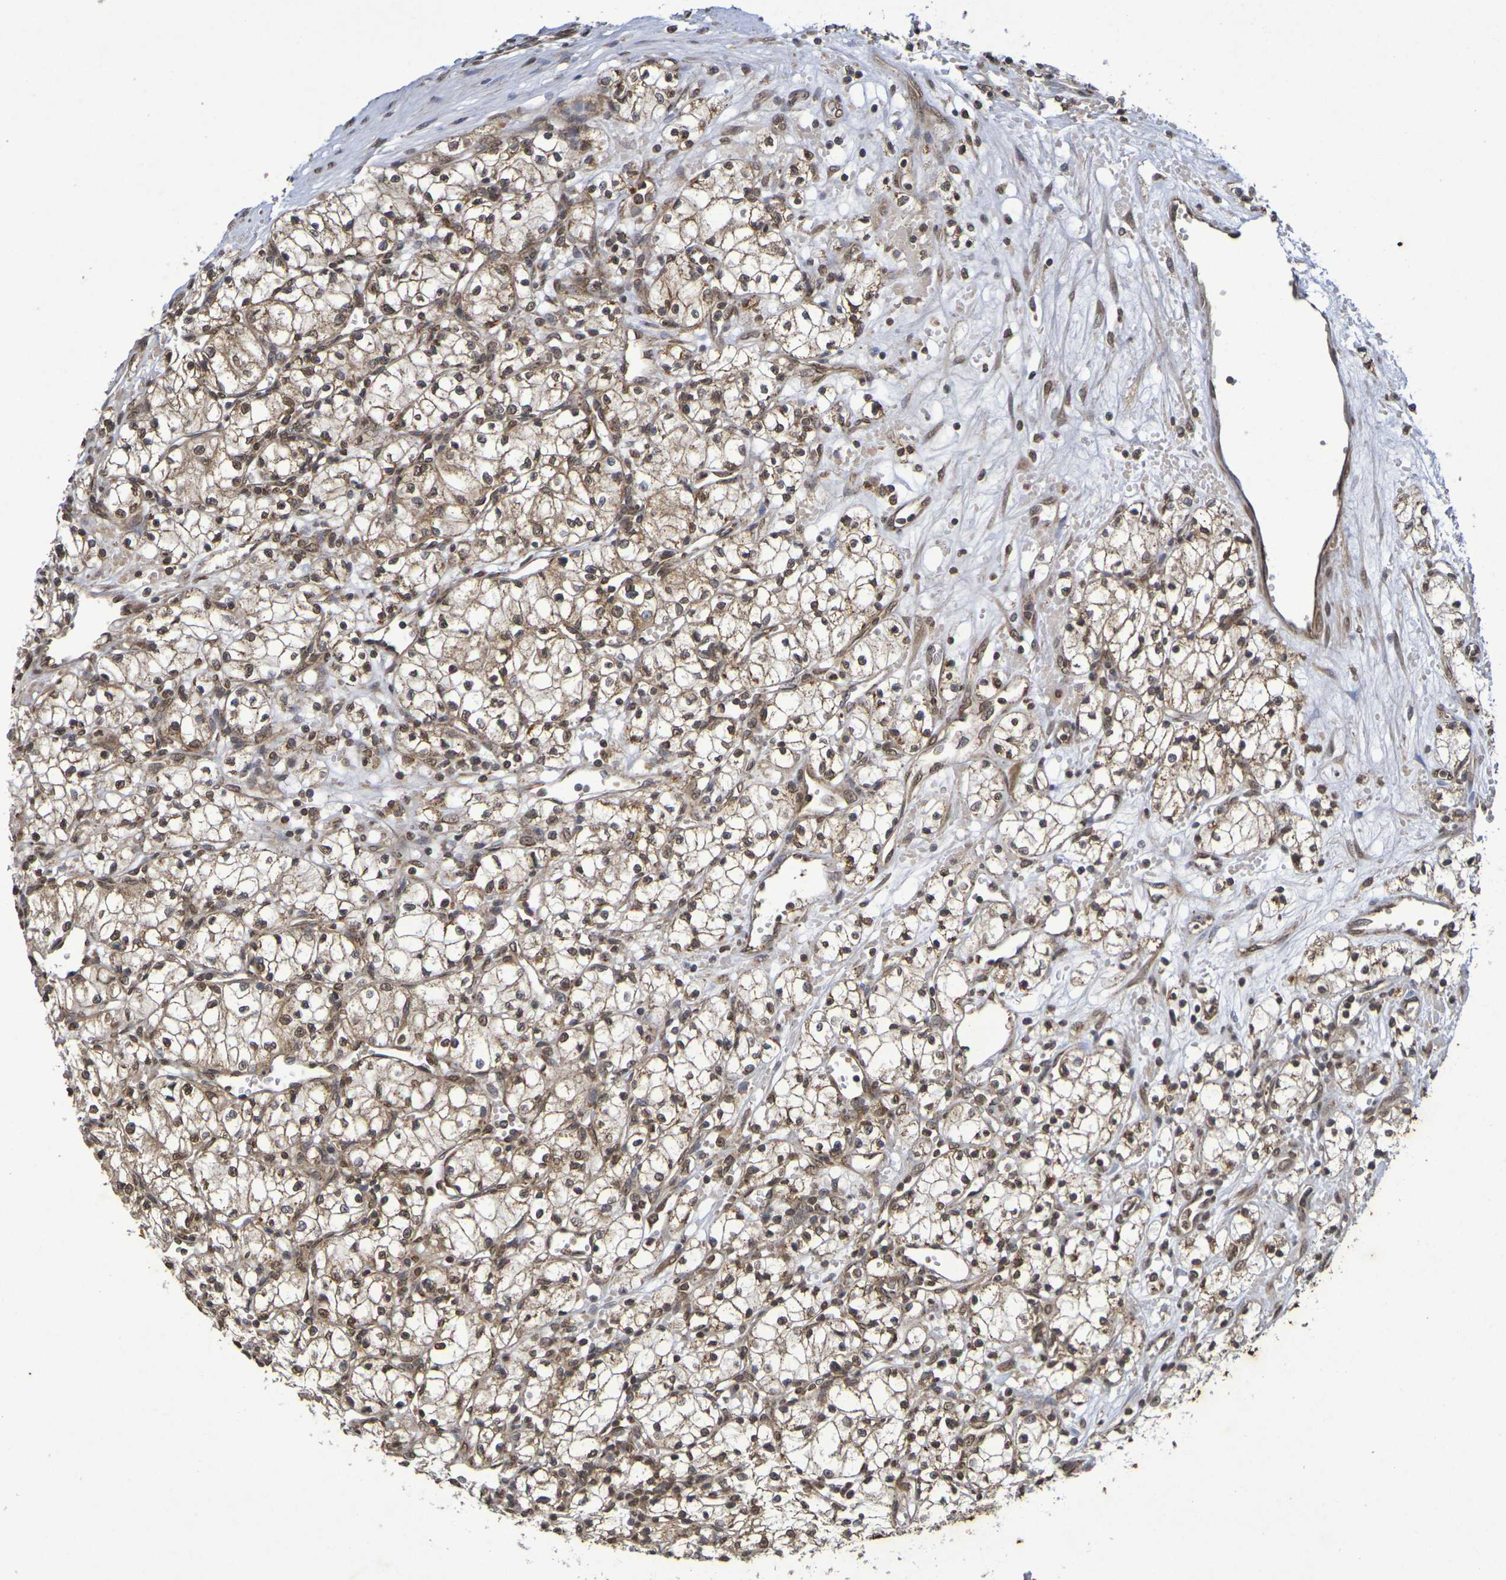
{"staining": {"intensity": "moderate", "quantity": ">75%", "location": "cytoplasmic/membranous,nuclear"}, "tissue": "renal cancer", "cell_type": "Tumor cells", "image_type": "cancer", "snomed": [{"axis": "morphology", "description": "Normal tissue, NOS"}, {"axis": "morphology", "description": "Adenocarcinoma, NOS"}, {"axis": "topography", "description": "Kidney"}], "caption": "Immunohistochemical staining of adenocarcinoma (renal) displays medium levels of moderate cytoplasmic/membranous and nuclear expression in about >75% of tumor cells. Immunohistochemistry (ihc) stains the protein in brown and the nuclei are stained blue.", "gene": "GUCY1A2", "patient": {"sex": "male", "age": 59}}